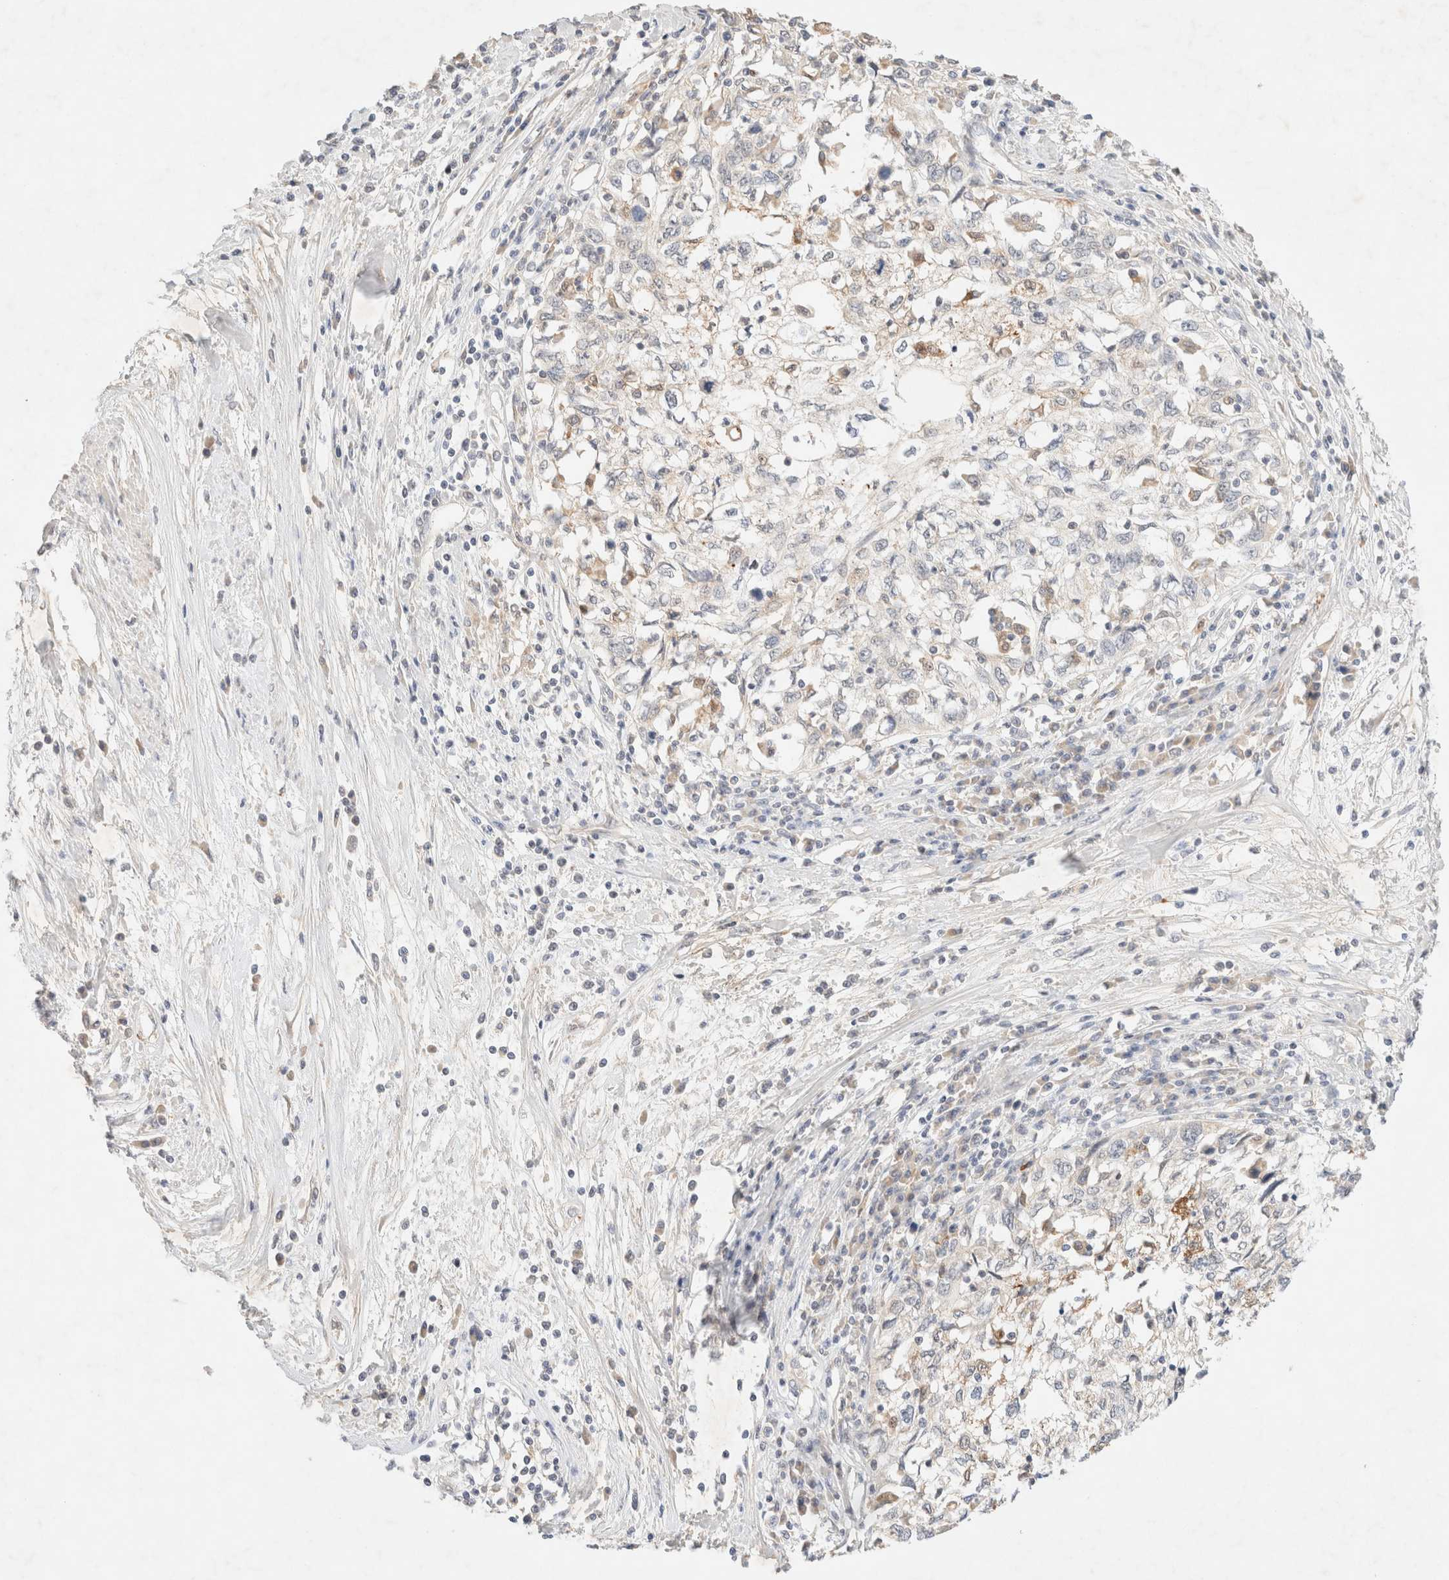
{"staining": {"intensity": "negative", "quantity": "none", "location": "none"}, "tissue": "cervical cancer", "cell_type": "Tumor cells", "image_type": "cancer", "snomed": [{"axis": "morphology", "description": "Squamous cell carcinoma, NOS"}, {"axis": "topography", "description": "Cervix"}], "caption": "The histopathology image reveals no significant expression in tumor cells of cervical cancer (squamous cell carcinoma).", "gene": "SNTB1", "patient": {"sex": "female", "age": 57}}